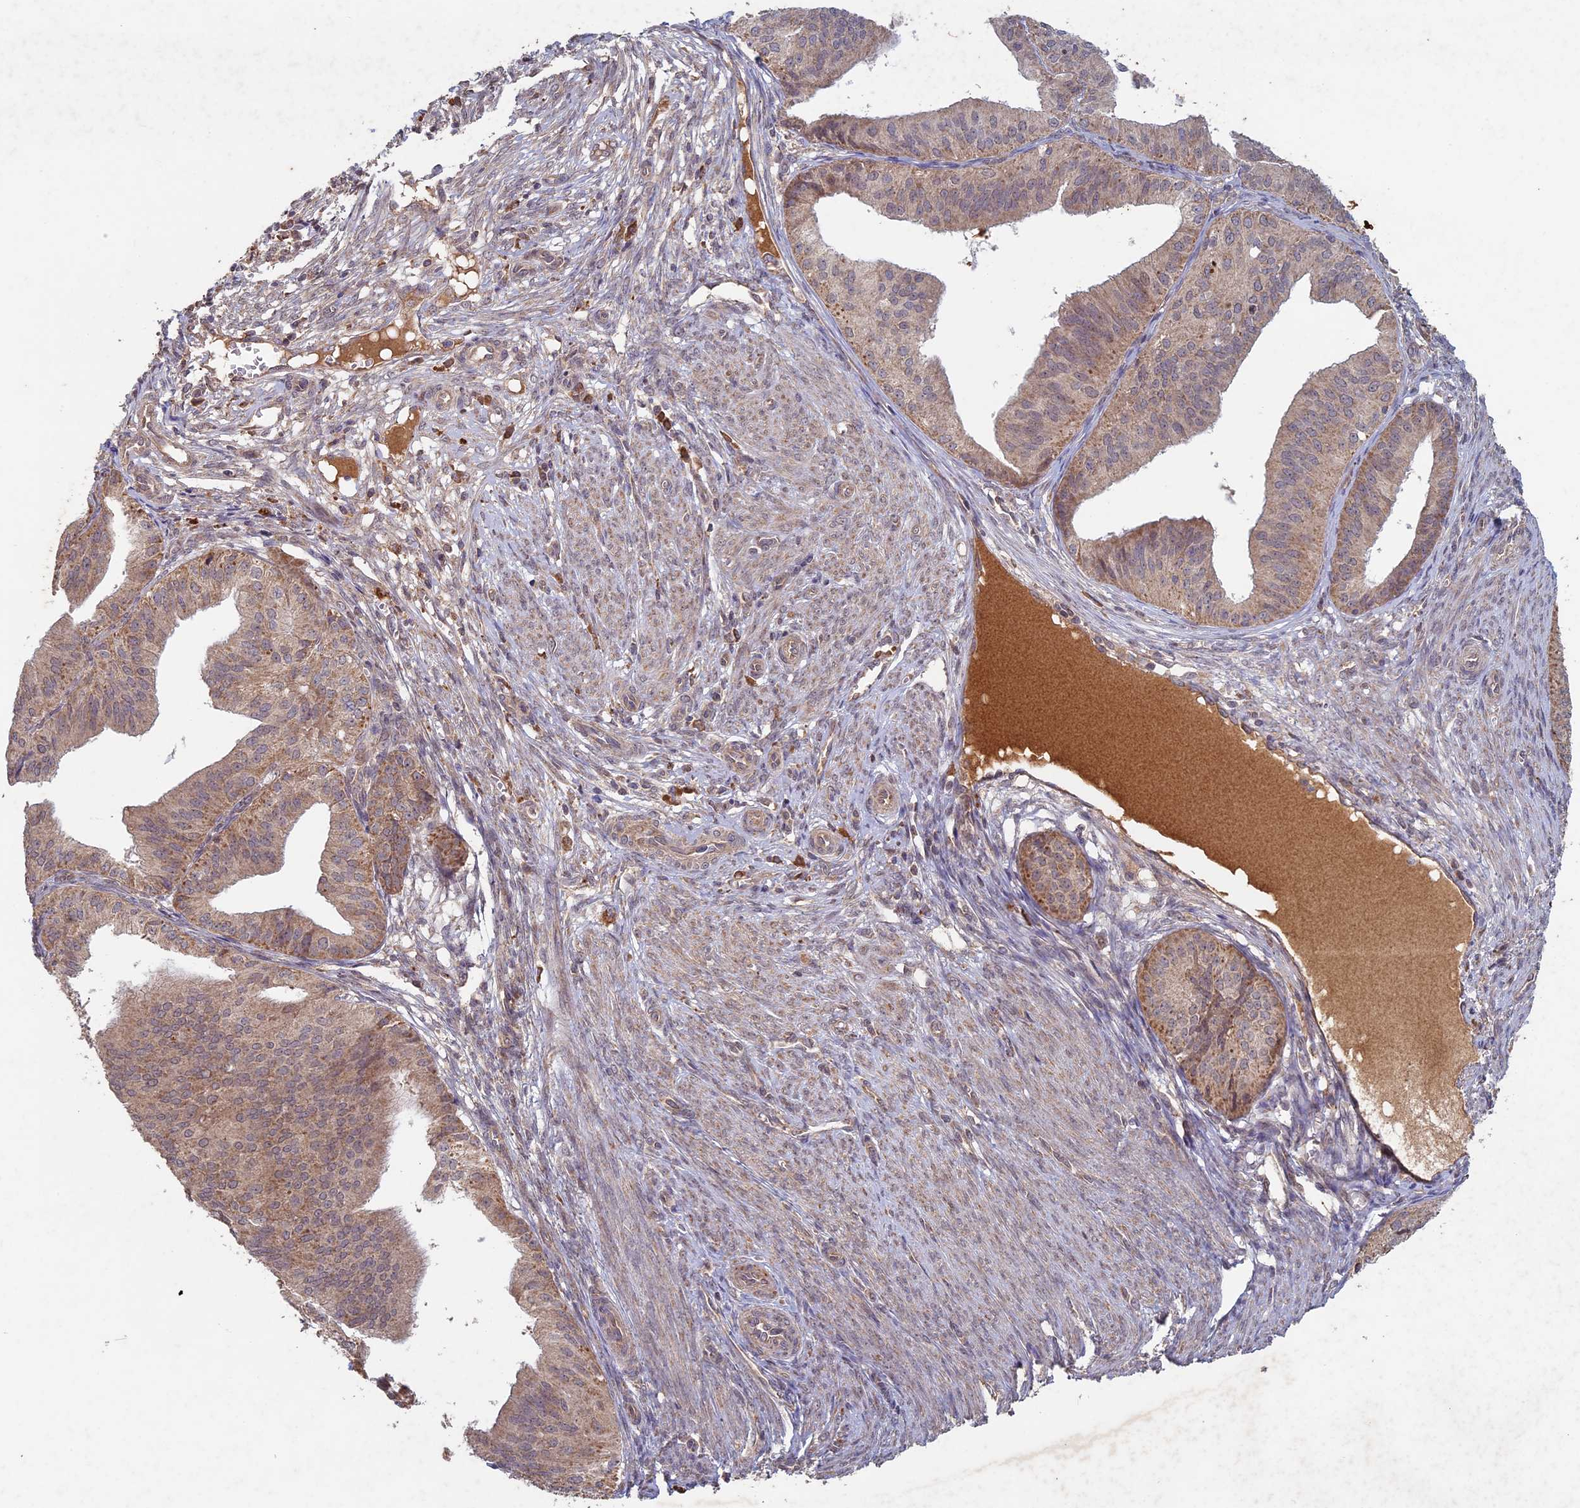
{"staining": {"intensity": "moderate", "quantity": ">75%", "location": "cytoplasmic/membranous"}, "tissue": "endometrial cancer", "cell_type": "Tumor cells", "image_type": "cancer", "snomed": [{"axis": "morphology", "description": "Adenocarcinoma, NOS"}, {"axis": "topography", "description": "Endometrium"}], "caption": "IHC of human endometrial cancer (adenocarcinoma) displays medium levels of moderate cytoplasmic/membranous staining in approximately >75% of tumor cells. The protein of interest is stained brown, and the nuclei are stained in blue (DAB (3,3'-diaminobenzidine) IHC with brightfield microscopy, high magnification).", "gene": "RCCD1", "patient": {"sex": "female", "age": 50}}